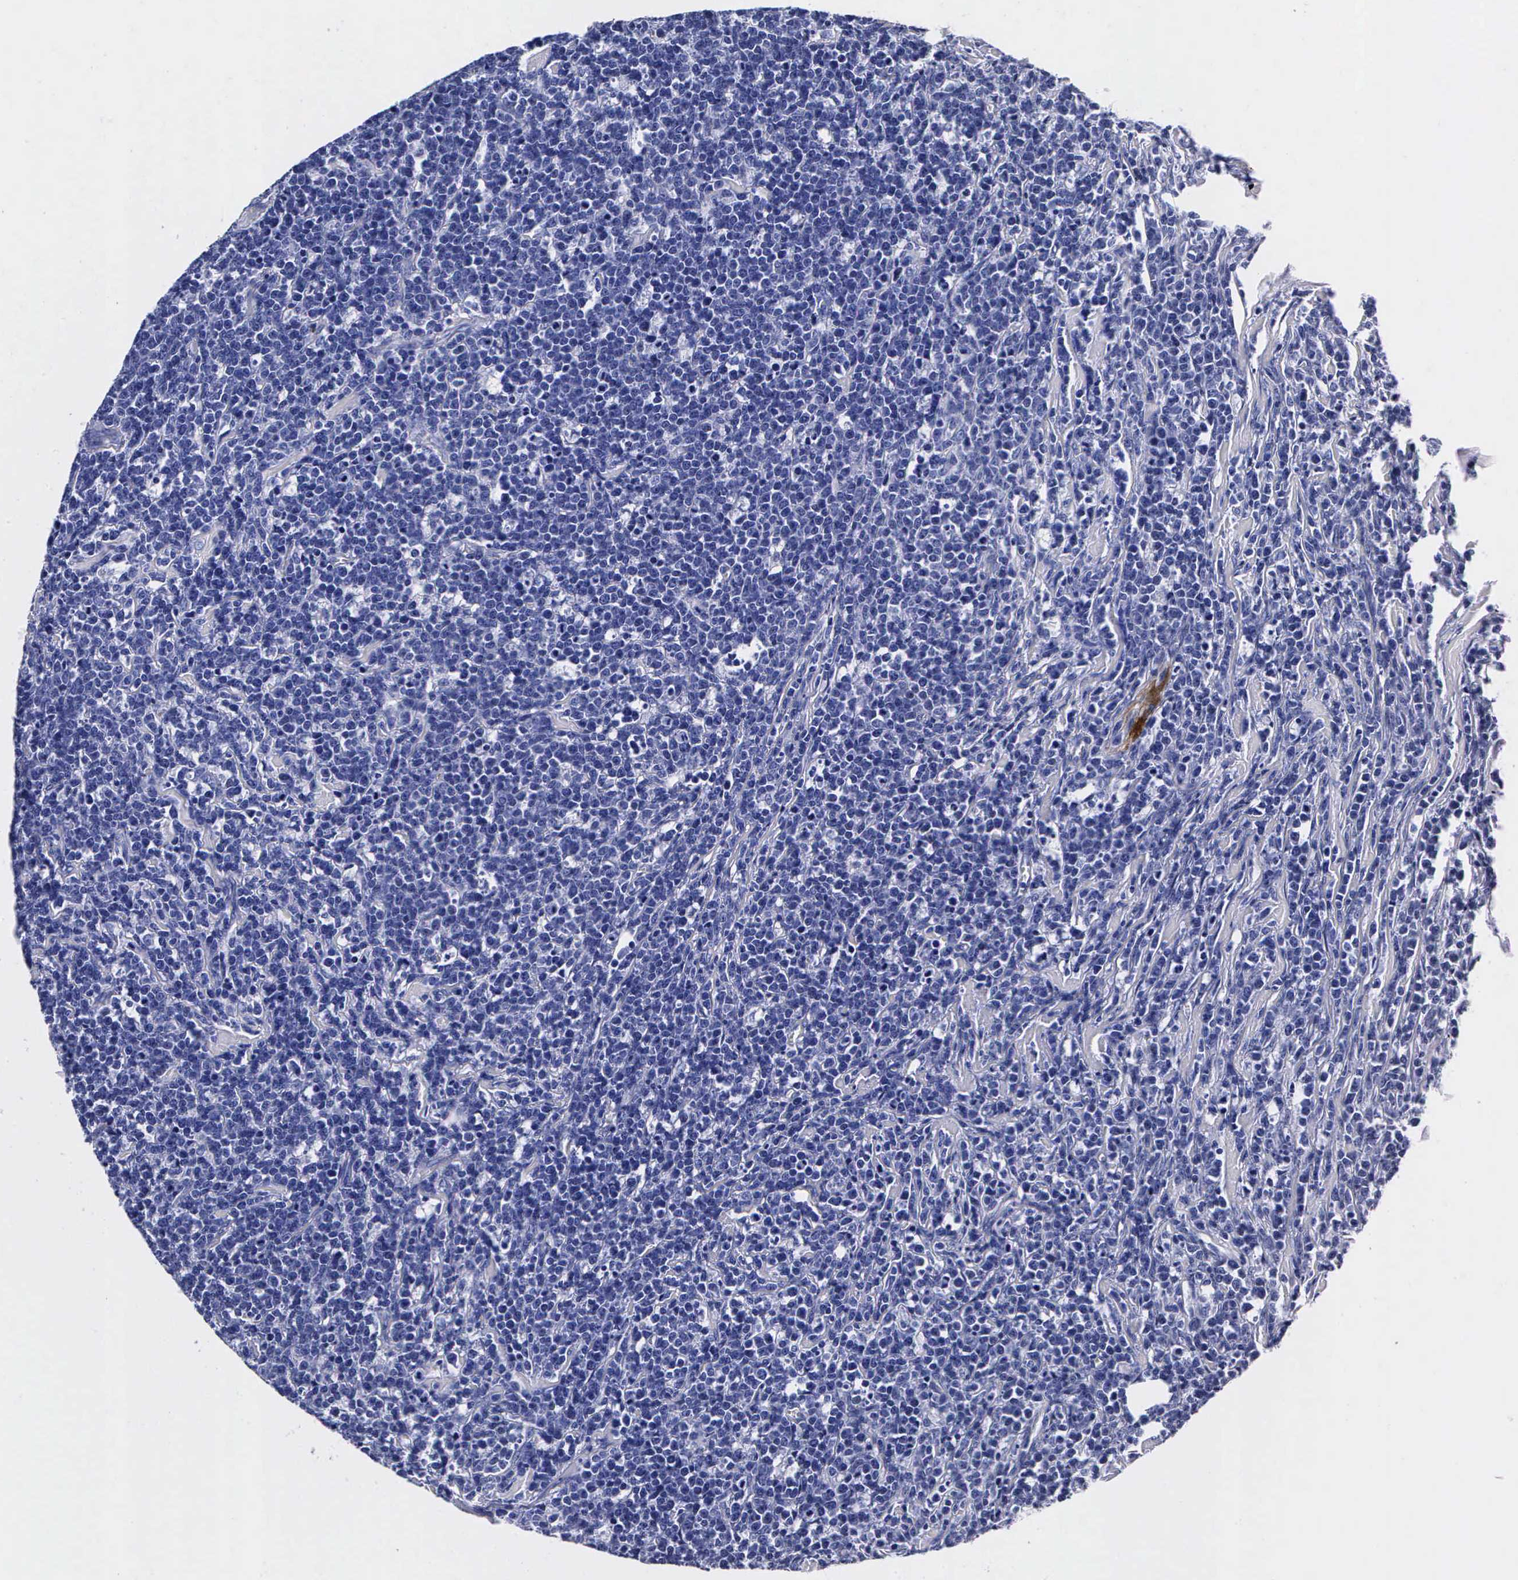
{"staining": {"intensity": "negative", "quantity": "none", "location": "none"}, "tissue": "lymphoma", "cell_type": "Tumor cells", "image_type": "cancer", "snomed": [{"axis": "morphology", "description": "Malignant lymphoma, non-Hodgkin's type, High grade"}, {"axis": "topography", "description": "Small intestine"}, {"axis": "topography", "description": "Colon"}], "caption": "This micrograph is of lymphoma stained with immunohistochemistry (IHC) to label a protein in brown with the nuclei are counter-stained blue. There is no expression in tumor cells.", "gene": "ENO2", "patient": {"sex": "male", "age": 8}}